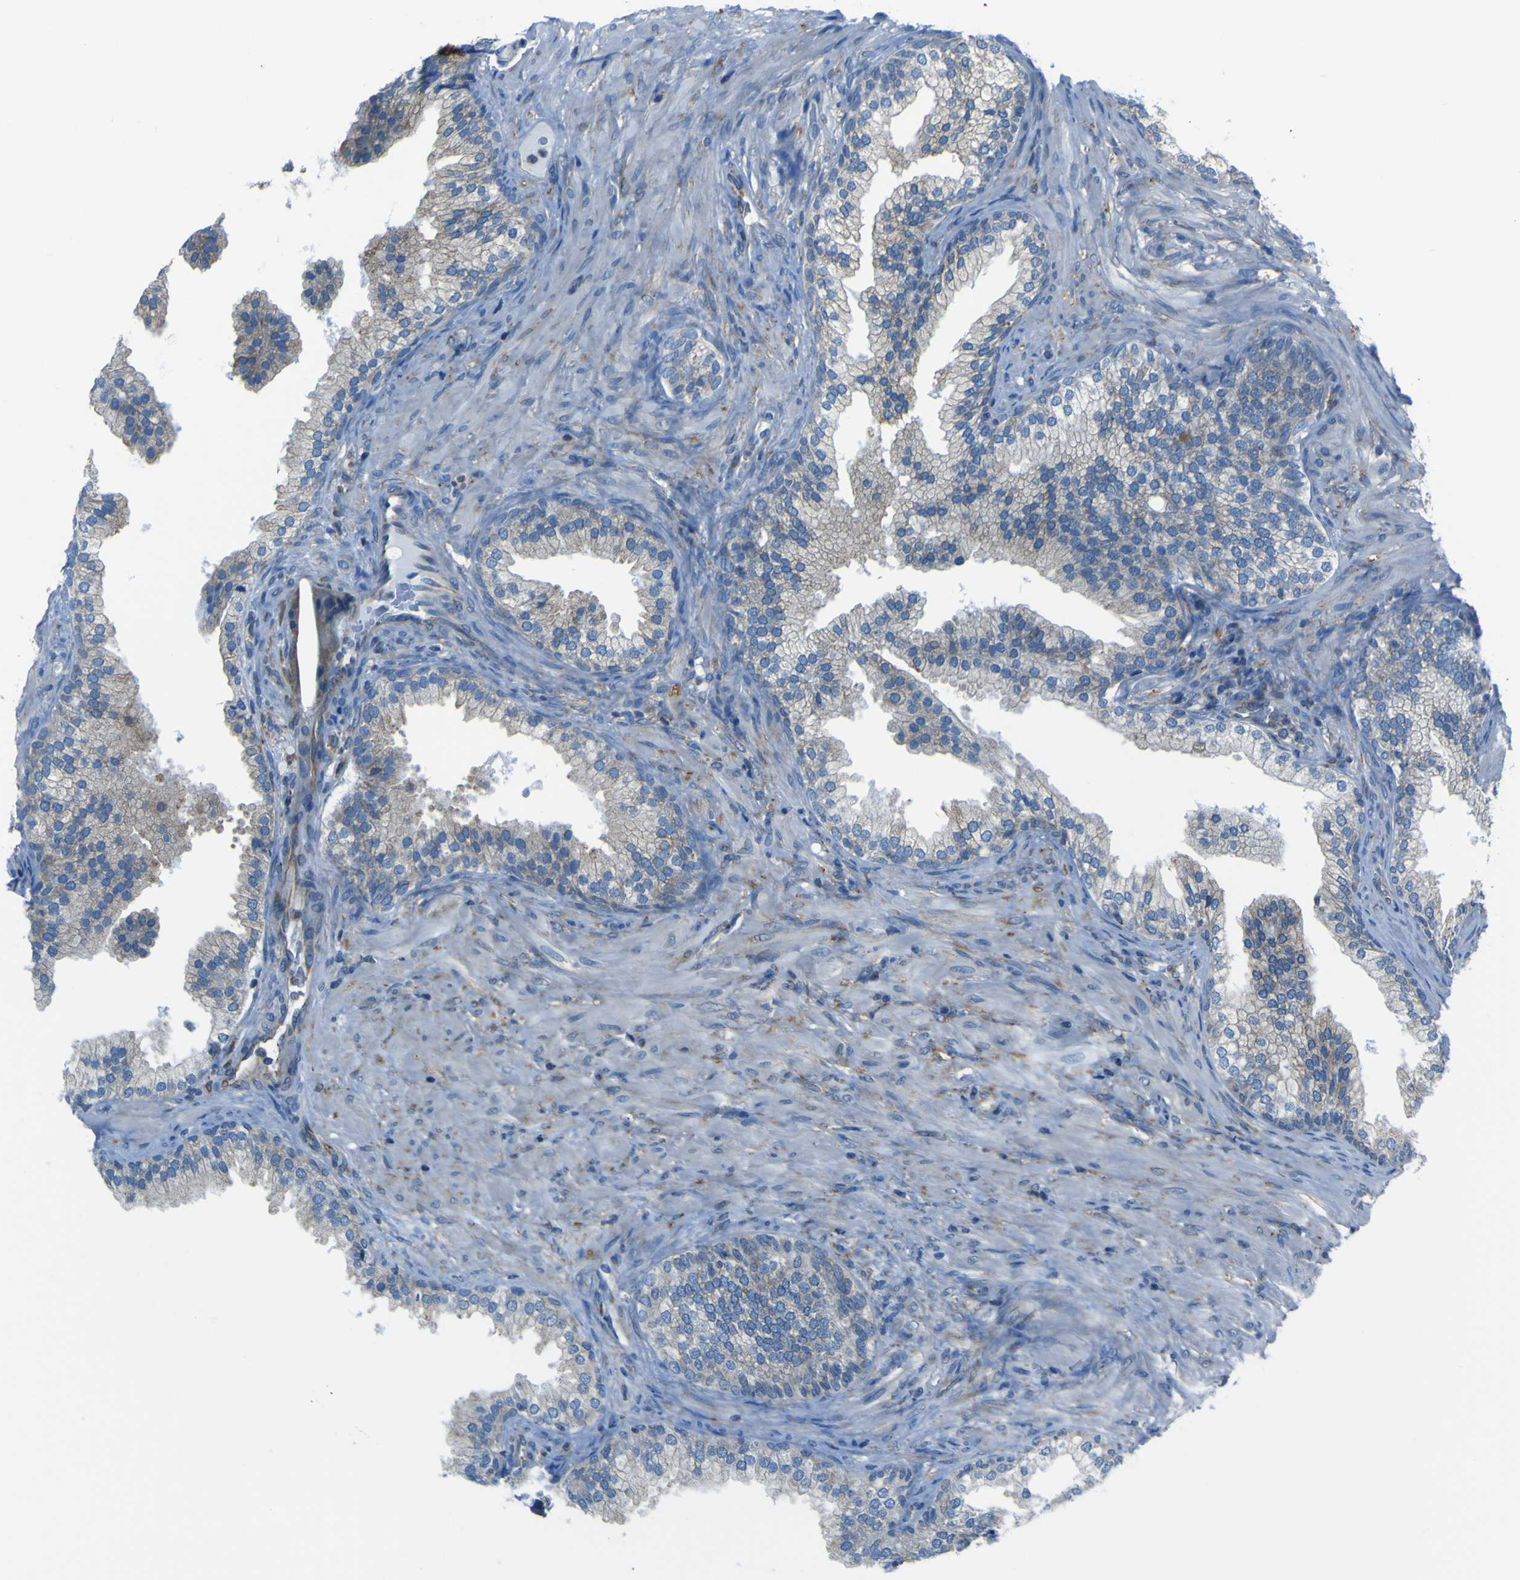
{"staining": {"intensity": "moderate", "quantity": "<25%", "location": "cytoplasmic/membranous"}, "tissue": "prostate", "cell_type": "Glandular cells", "image_type": "normal", "snomed": [{"axis": "morphology", "description": "Normal tissue, NOS"}, {"axis": "topography", "description": "Prostate"}], "caption": "Immunohistochemical staining of benign human prostate exhibits <25% levels of moderate cytoplasmic/membranous protein positivity in about <25% of glandular cells.", "gene": "STIM1", "patient": {"sex": "male", "age": 76}}